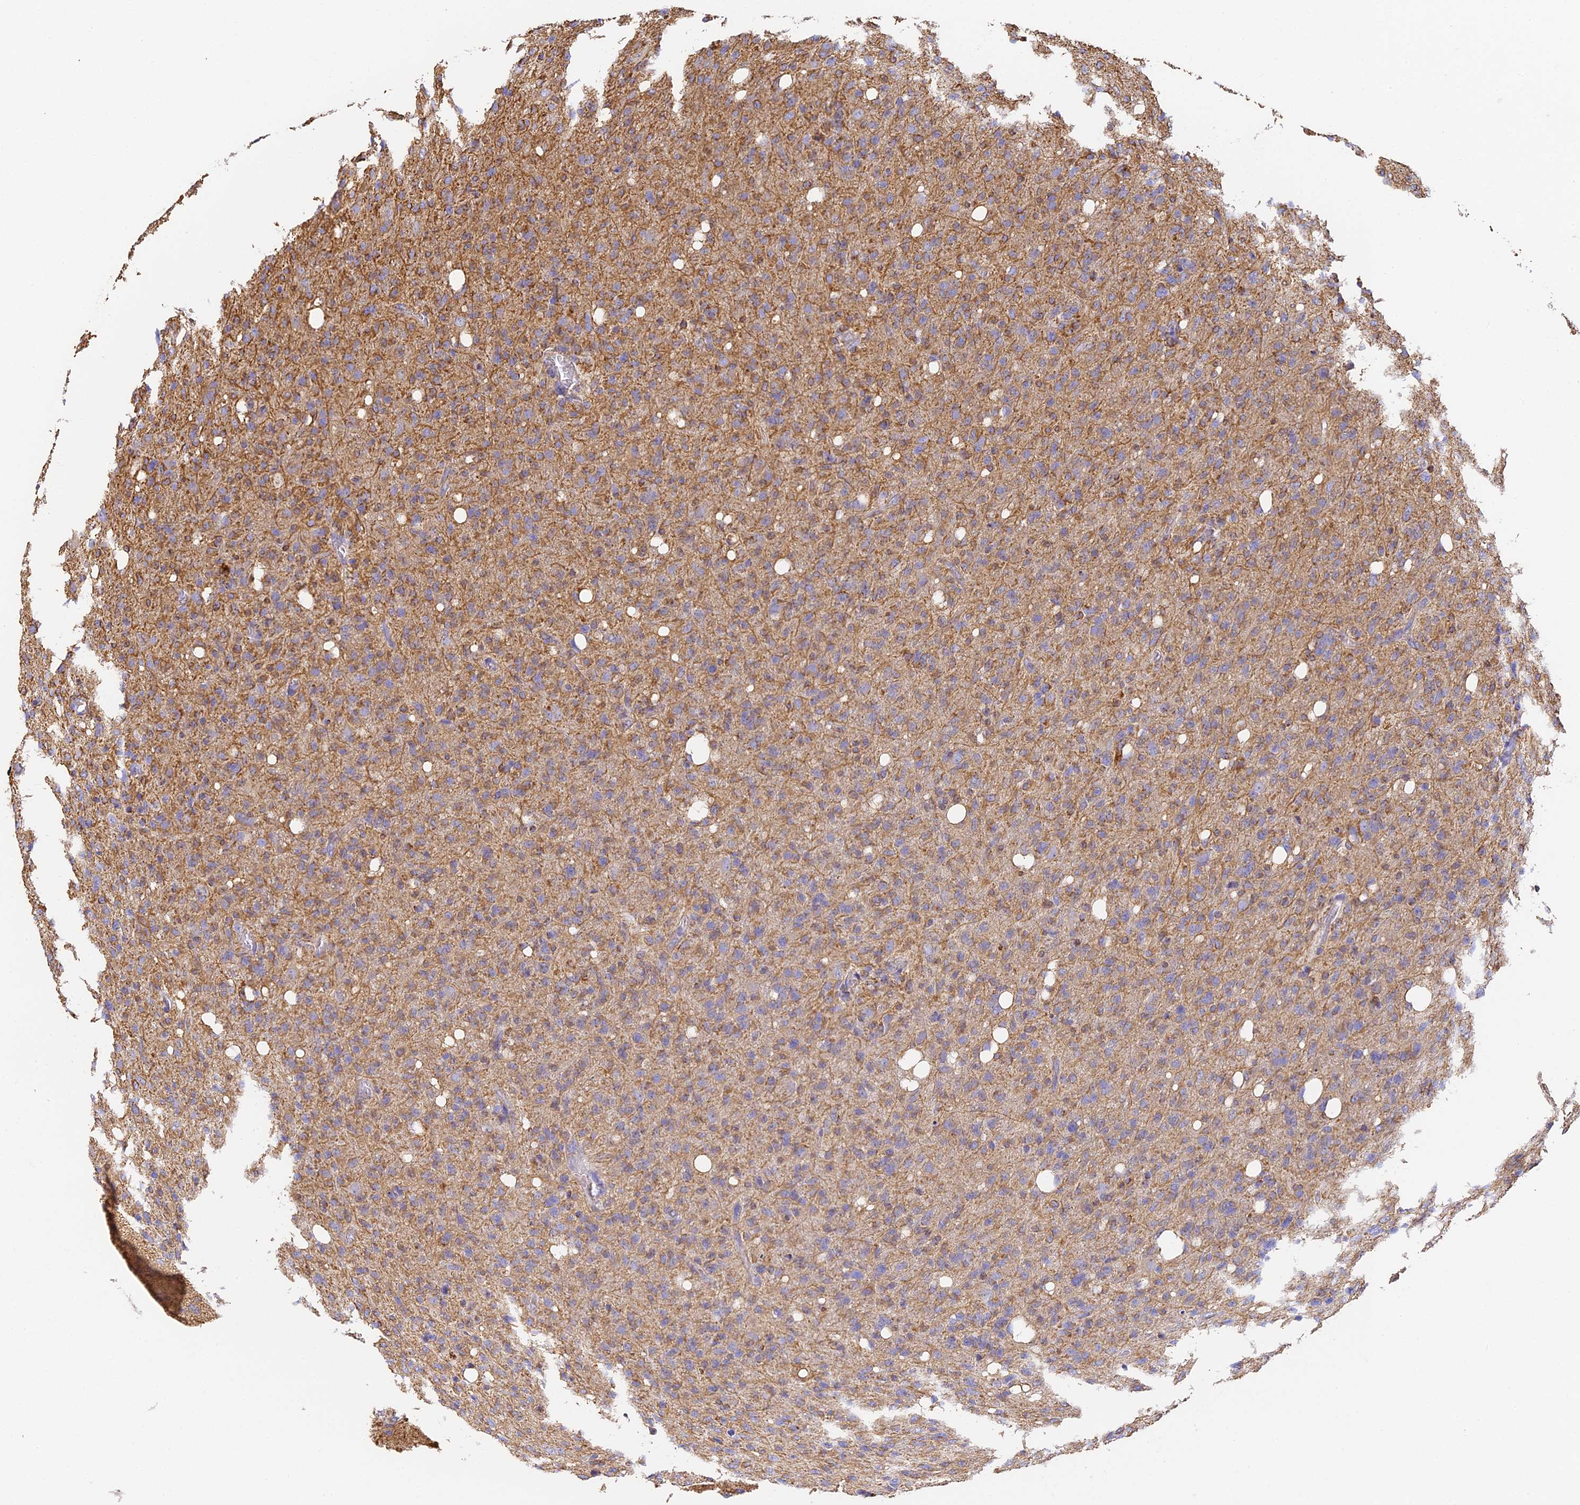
{"staining": {"intensity": "weak", "quantity": "25%-75%", "location": "cytoplasmic/membranous"}, "tissue": "glioma", "cell_type": "Tumor cells", "image_type": "cancer", "snomed": [{"axis": "morphology", "description": "Glioma, malignant, High grade"}, {"axis": "topography", "description": "Brain"}], "caption": "A photomicrograph showing weak cytoplasmic/membranous positivity in approximately 25%-75% of tumor cells in glioma, as visualized by brown immunohistochemical staining.", "gene": "COX6C", "patient": {"sex": "female", "age": 57}}